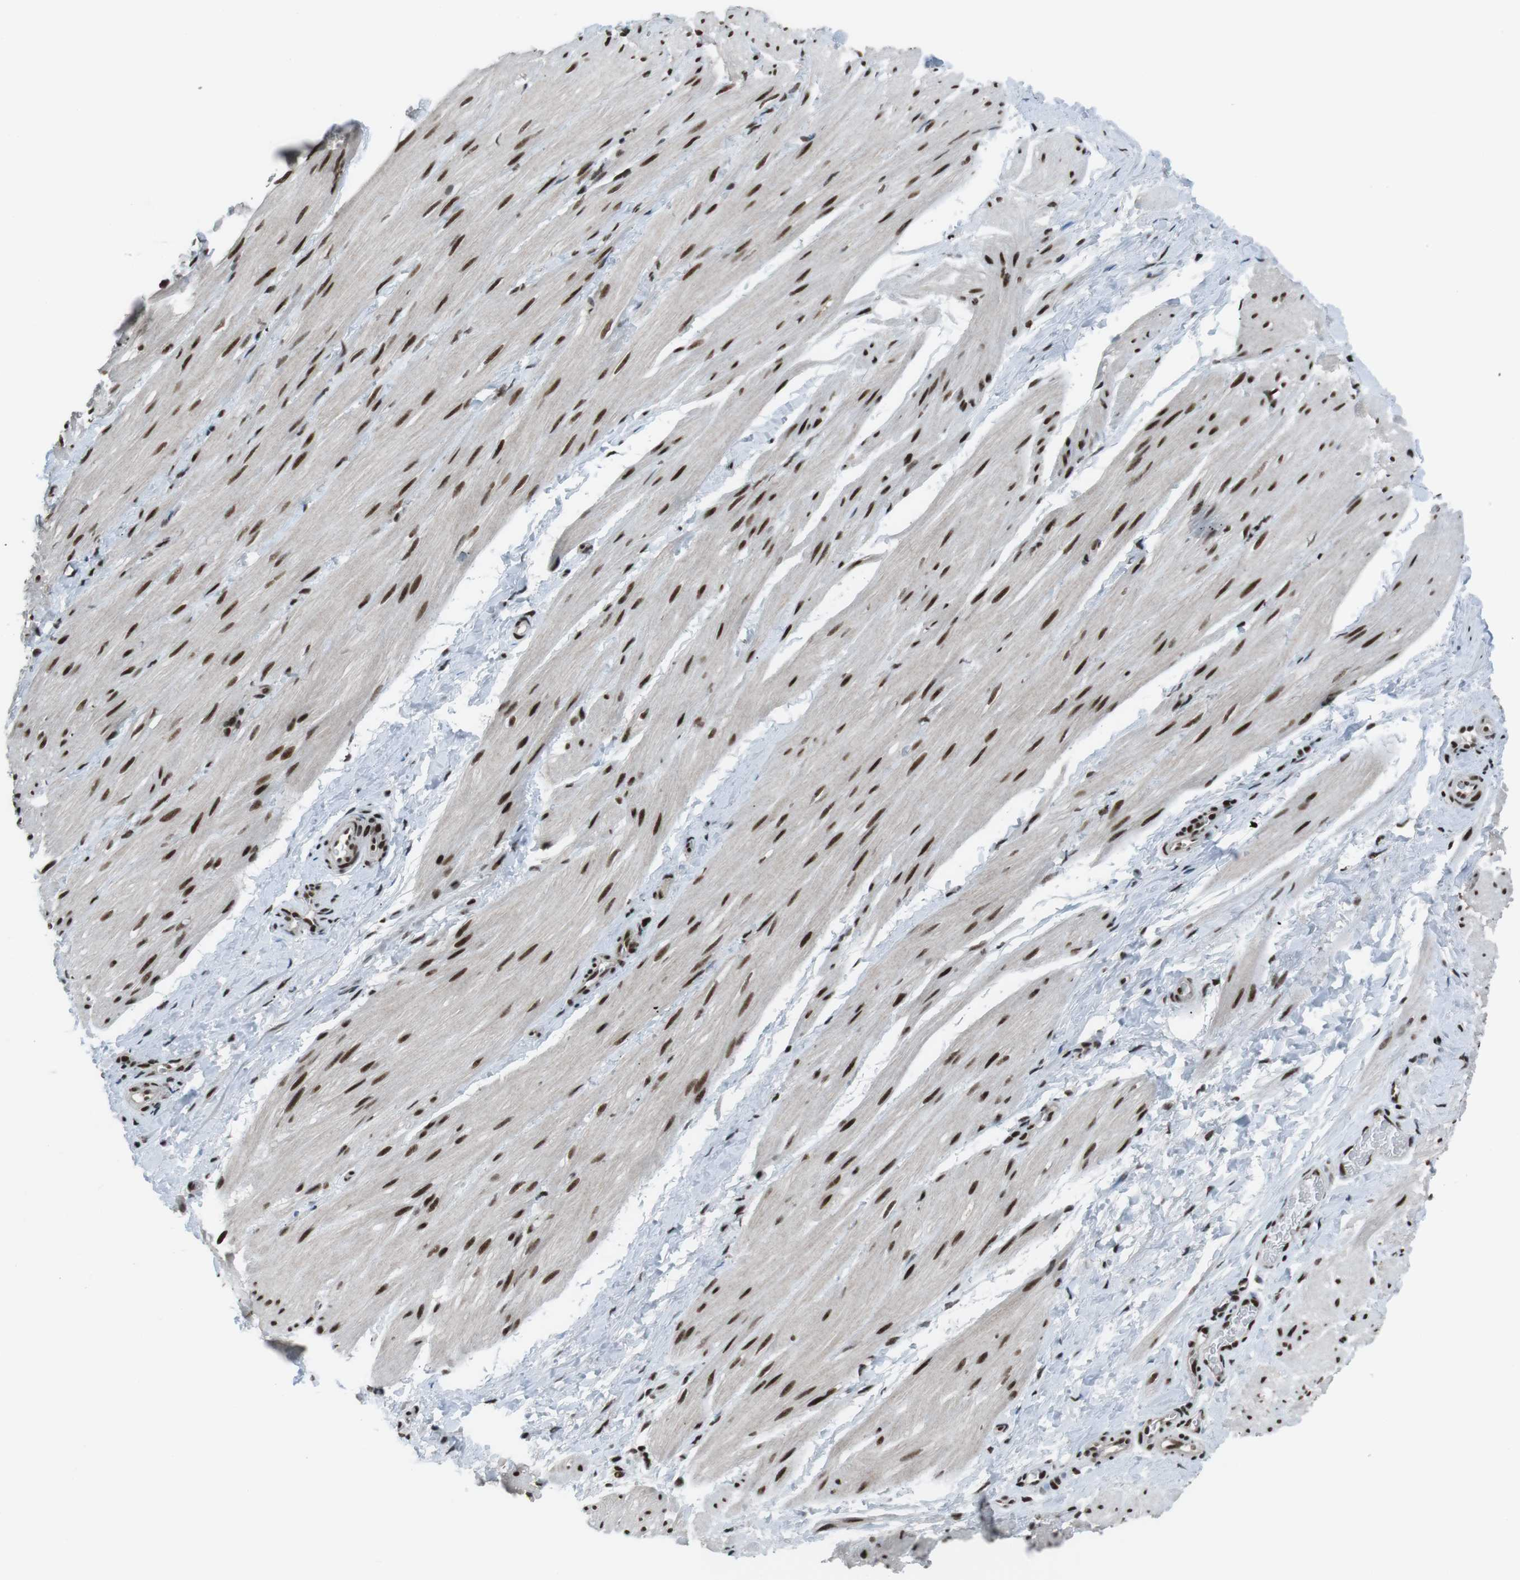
{"staining": {"intensity": "strong", "quantity": ">75%", "location": "nuclear"}, "tissue": "smooth muscle", "cell_type": "Smooth muscle cells", "image_type": "normal", "snomed": [{"axis": "morphology", "description": "Normal tissue, NOS"}, {"axis": "topography", "description": "Smooth muscle"}], "caption": "This histopathology image reveals IHC staining of benign human smooth muscle, with high strong nuclear expression in about >75% of smooth muscle cells.", "gene": "TAF1", "patient": {"sex": "male", "age": 16}}